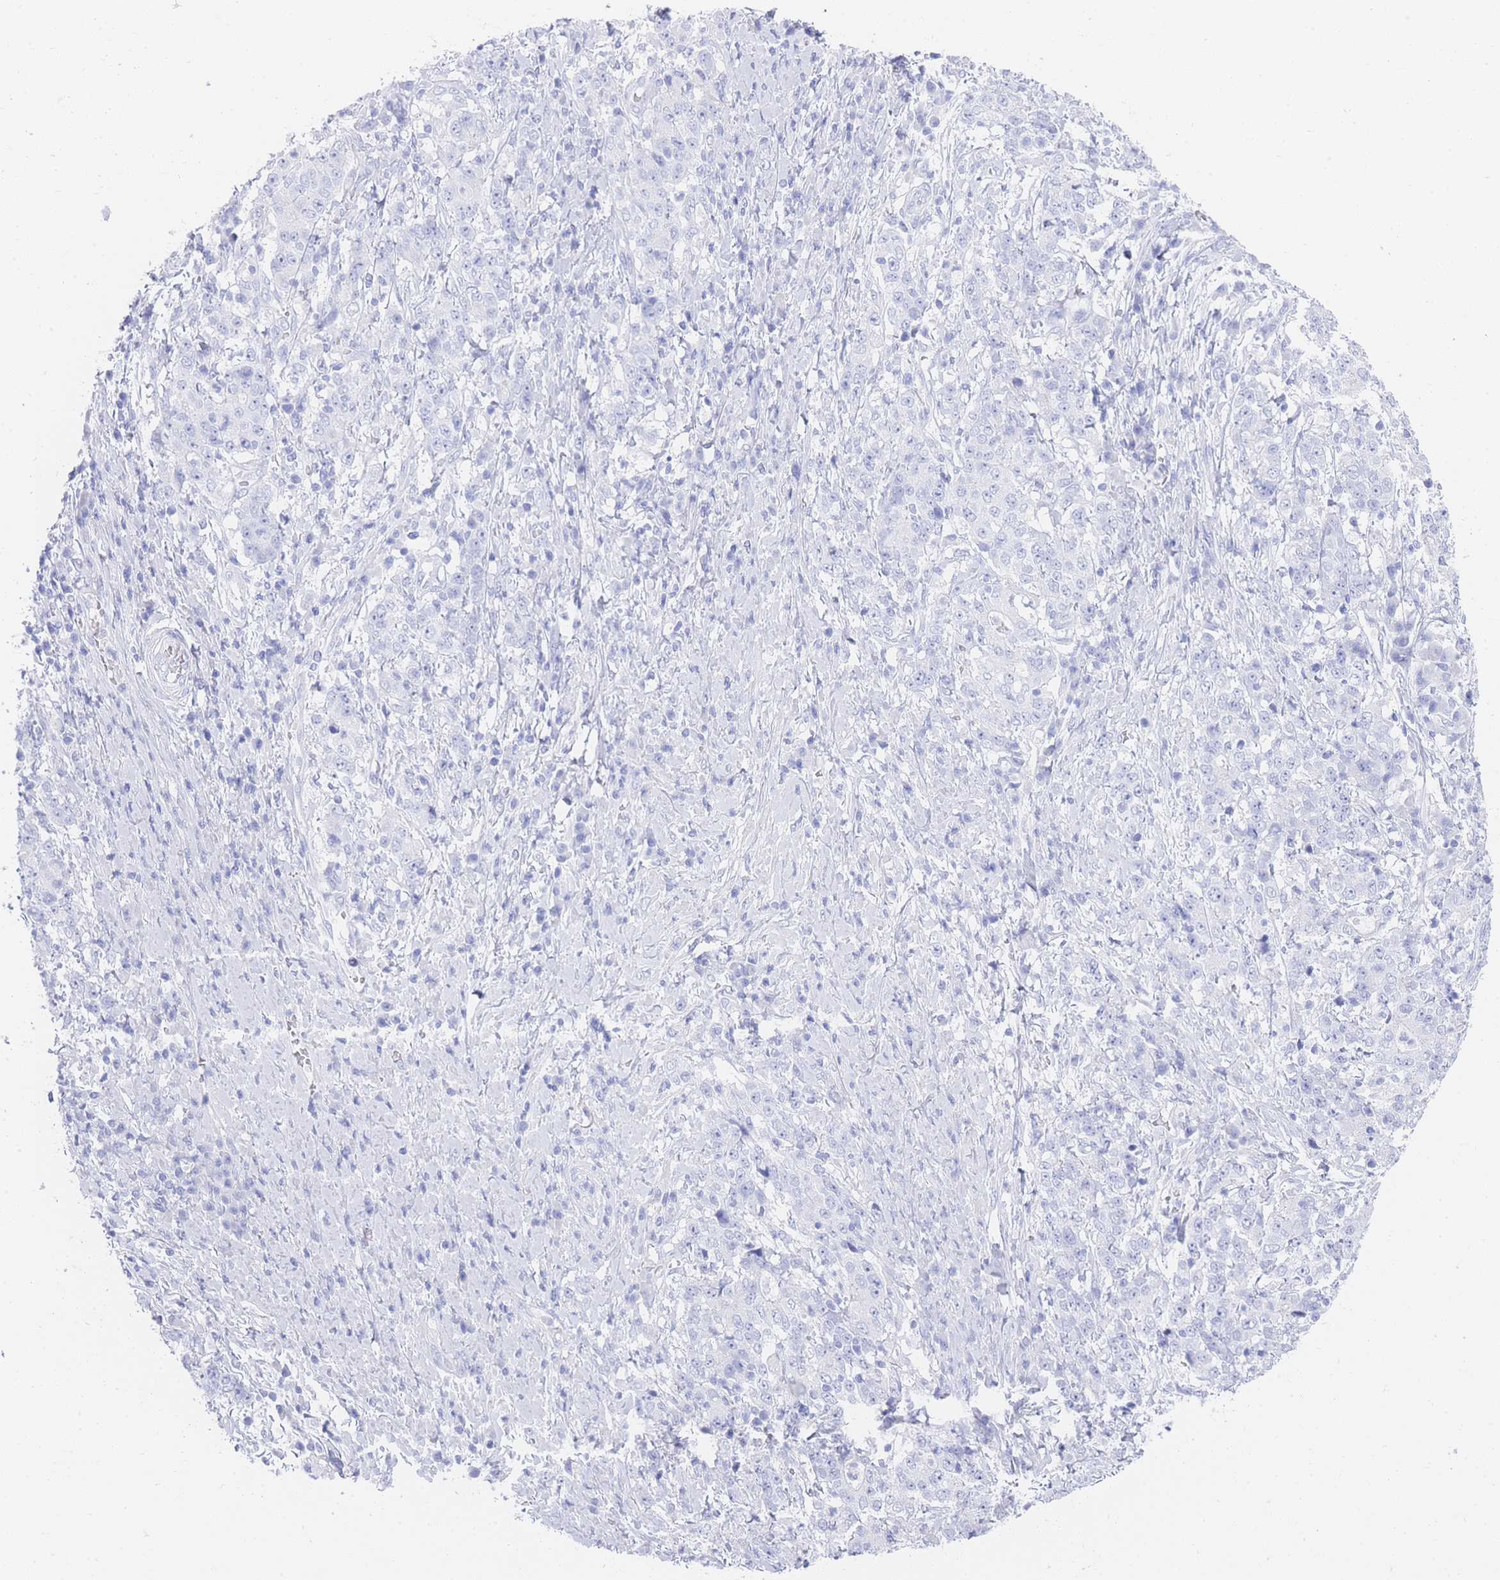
{"staining": {"intensity": "negative", "quantity": "none", "location": "none"}, "tissue": "stomach cancer", "cell_type": "Tumor cells", "image_type": "cancer", "snomed": [{"axis": "morphology", "description": "Normal tissue, NOS"}, {"axis": "morphology", "description": "Adenocarcinoma, NOS"}, {"axis": "topography", "description": "Stomach, upper"}, {"axis": "topography", "description": "Stomach"}], "caption": "Immunohistochemistry (IHC) of stomach cancer (adenocarcinoma) shows no staining in tumor cells.", "gene": "LRRC37A", "patient": {"sex": "male", "age": 59}}